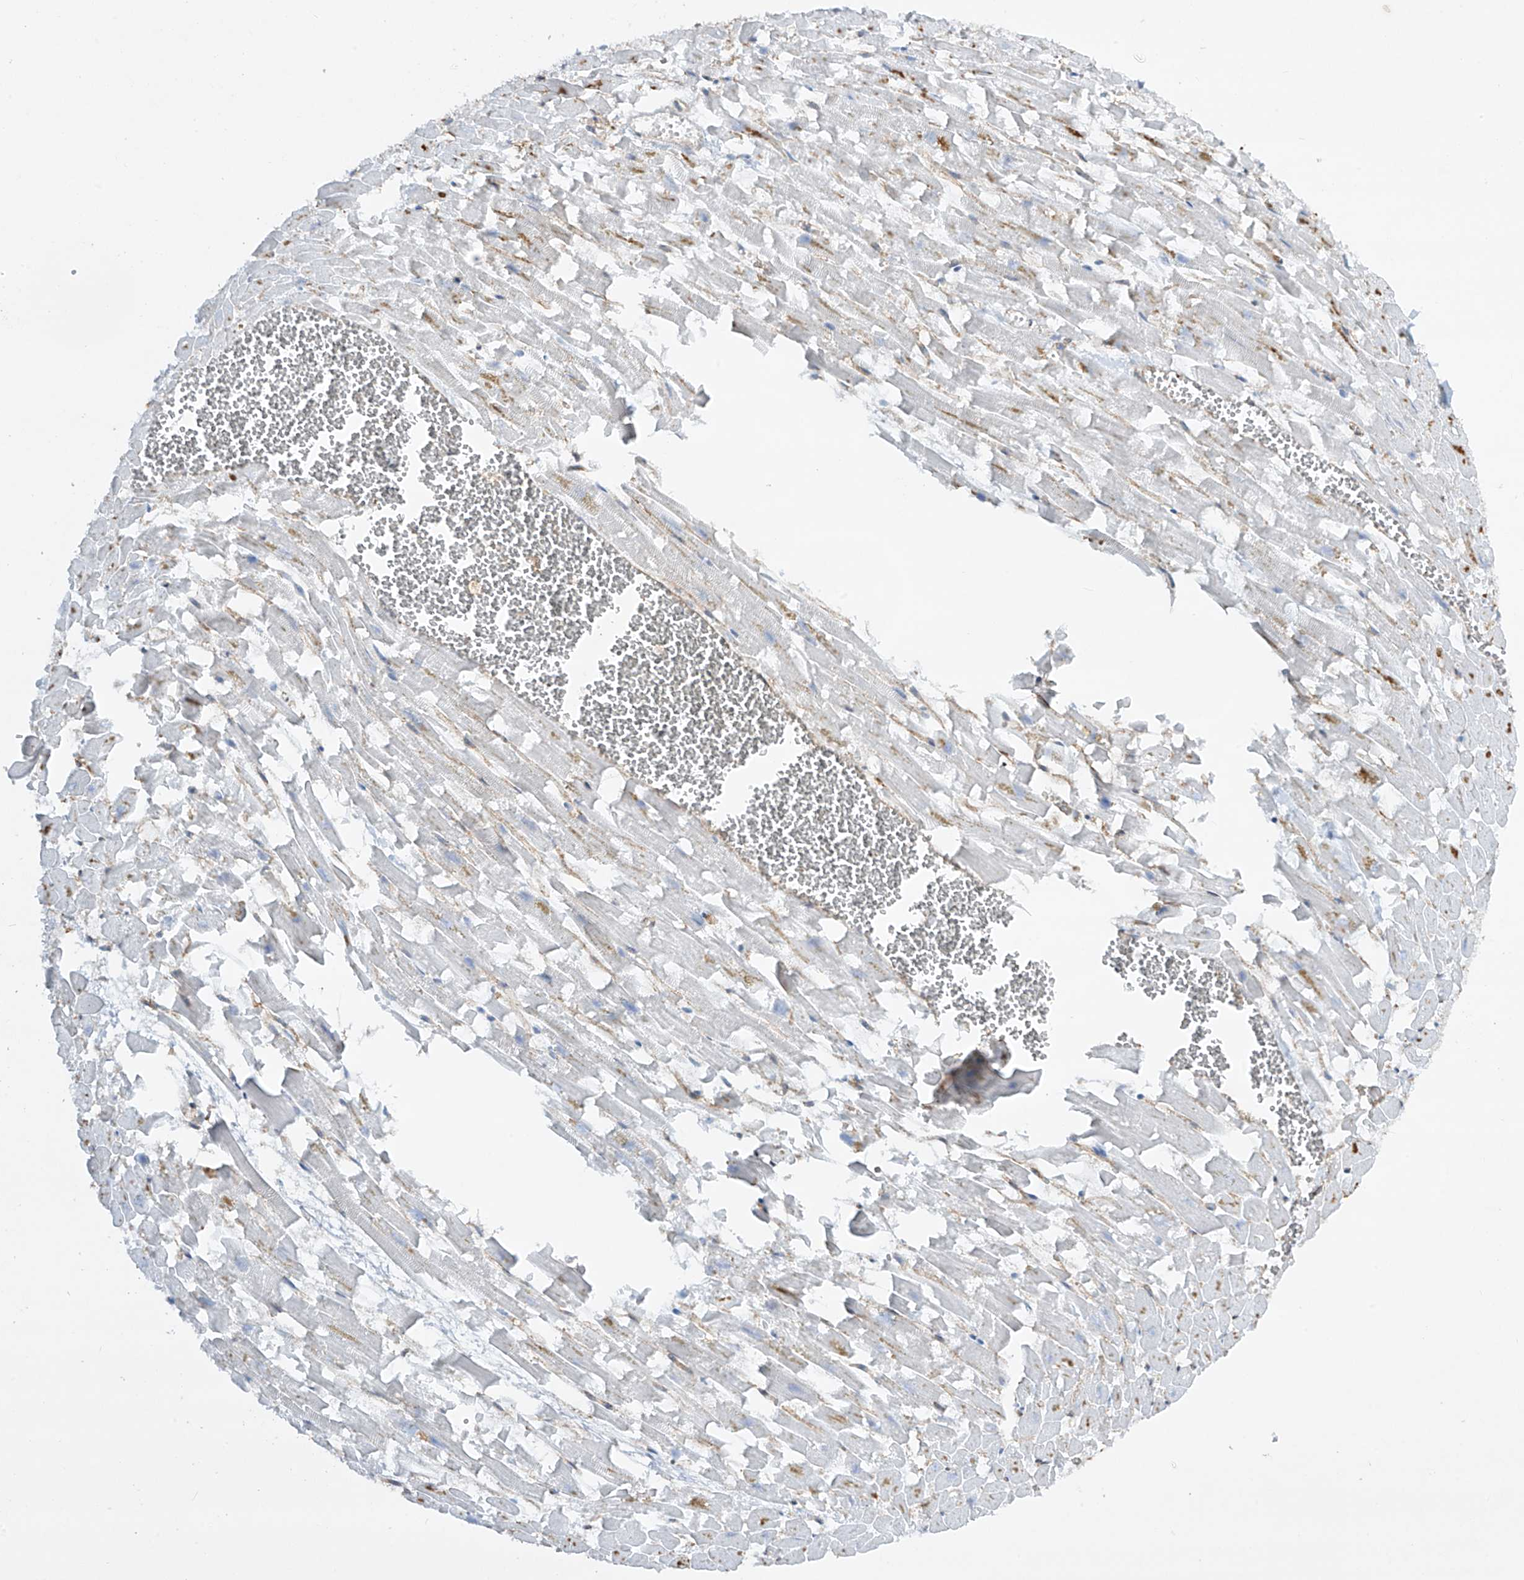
{"staining": {"intensity": "negative", "quantity": "none", "location": "none"}, "tissue": "heart muscle", "cell_type": "Cardiomyocytes", "image_type": "normal", "snomed": [{"axis": "morphology", "description": "Normal tissue, NOS"}, {"axis": "topography", "description": "Heart"}], "caption": "This image is of benign heart muscle stained with immunohistochemistry to label a protein in brown with the nuclei are counter-stained blue. There is no positivity in cardiomyocytes.", "gene": "HLA", "patient": {"sex": "female", "age": 64}}